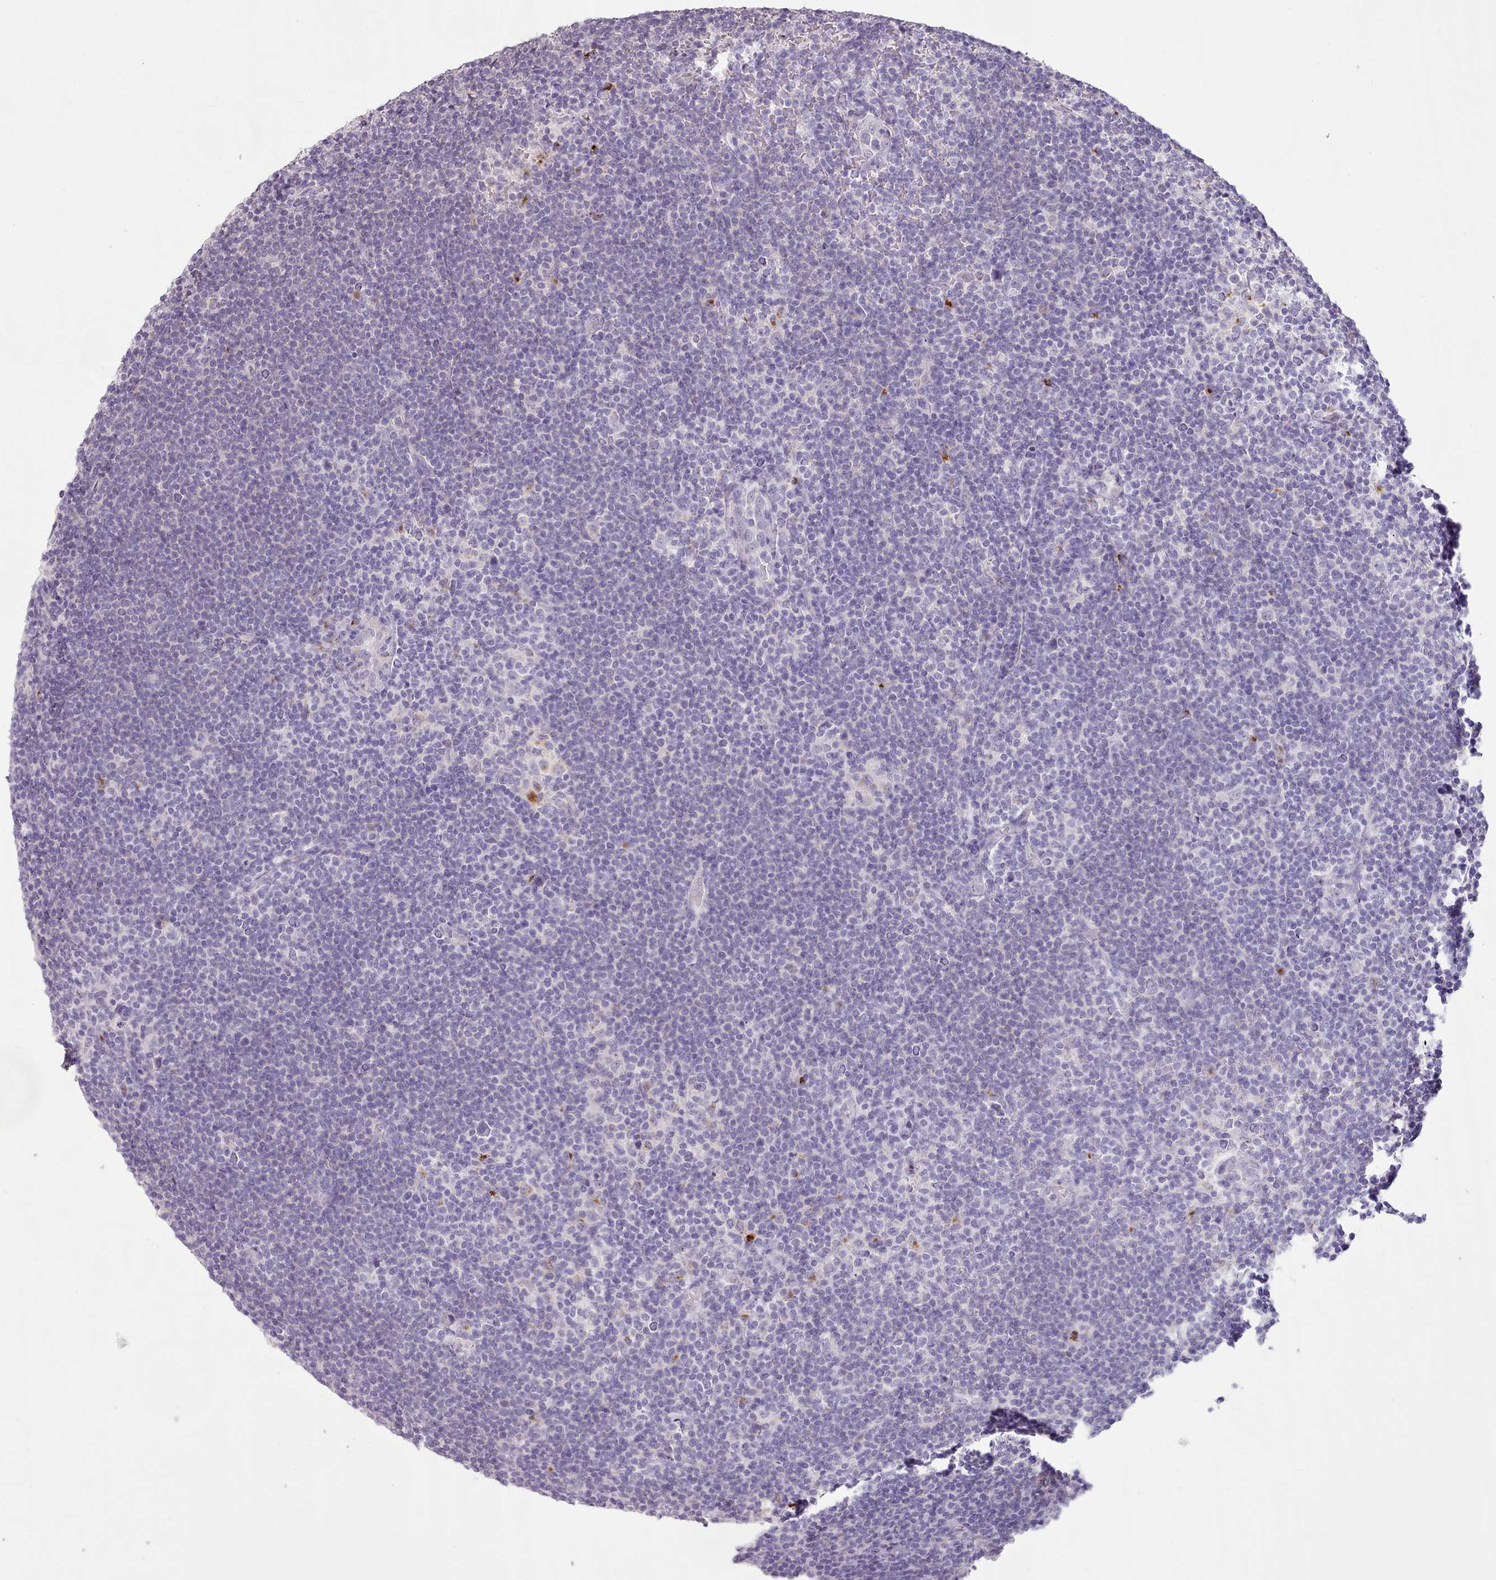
{"staining": {"intensity": "negative", "quantity": "none", "location": "none"}, "tissue": "lymphoma", "cell_type": "Tumor cells", "image_type": "cancer", "snomed": [{"axis": "morphology", "description": "Hodgkin's disease, NOS"}, {"axis": "topography", "description": "Lymph node"}], "caption": "High magnification brightfield microscopy of Hodgkin's disease stained with DAB (3,3'-diaminobenzidine) (brown) and counterstained with hematoxylin (blue): tumor cells show no significant positivity.", "gene": "BLOC1S2", "patient": {"sex": "female", "age": 57}}